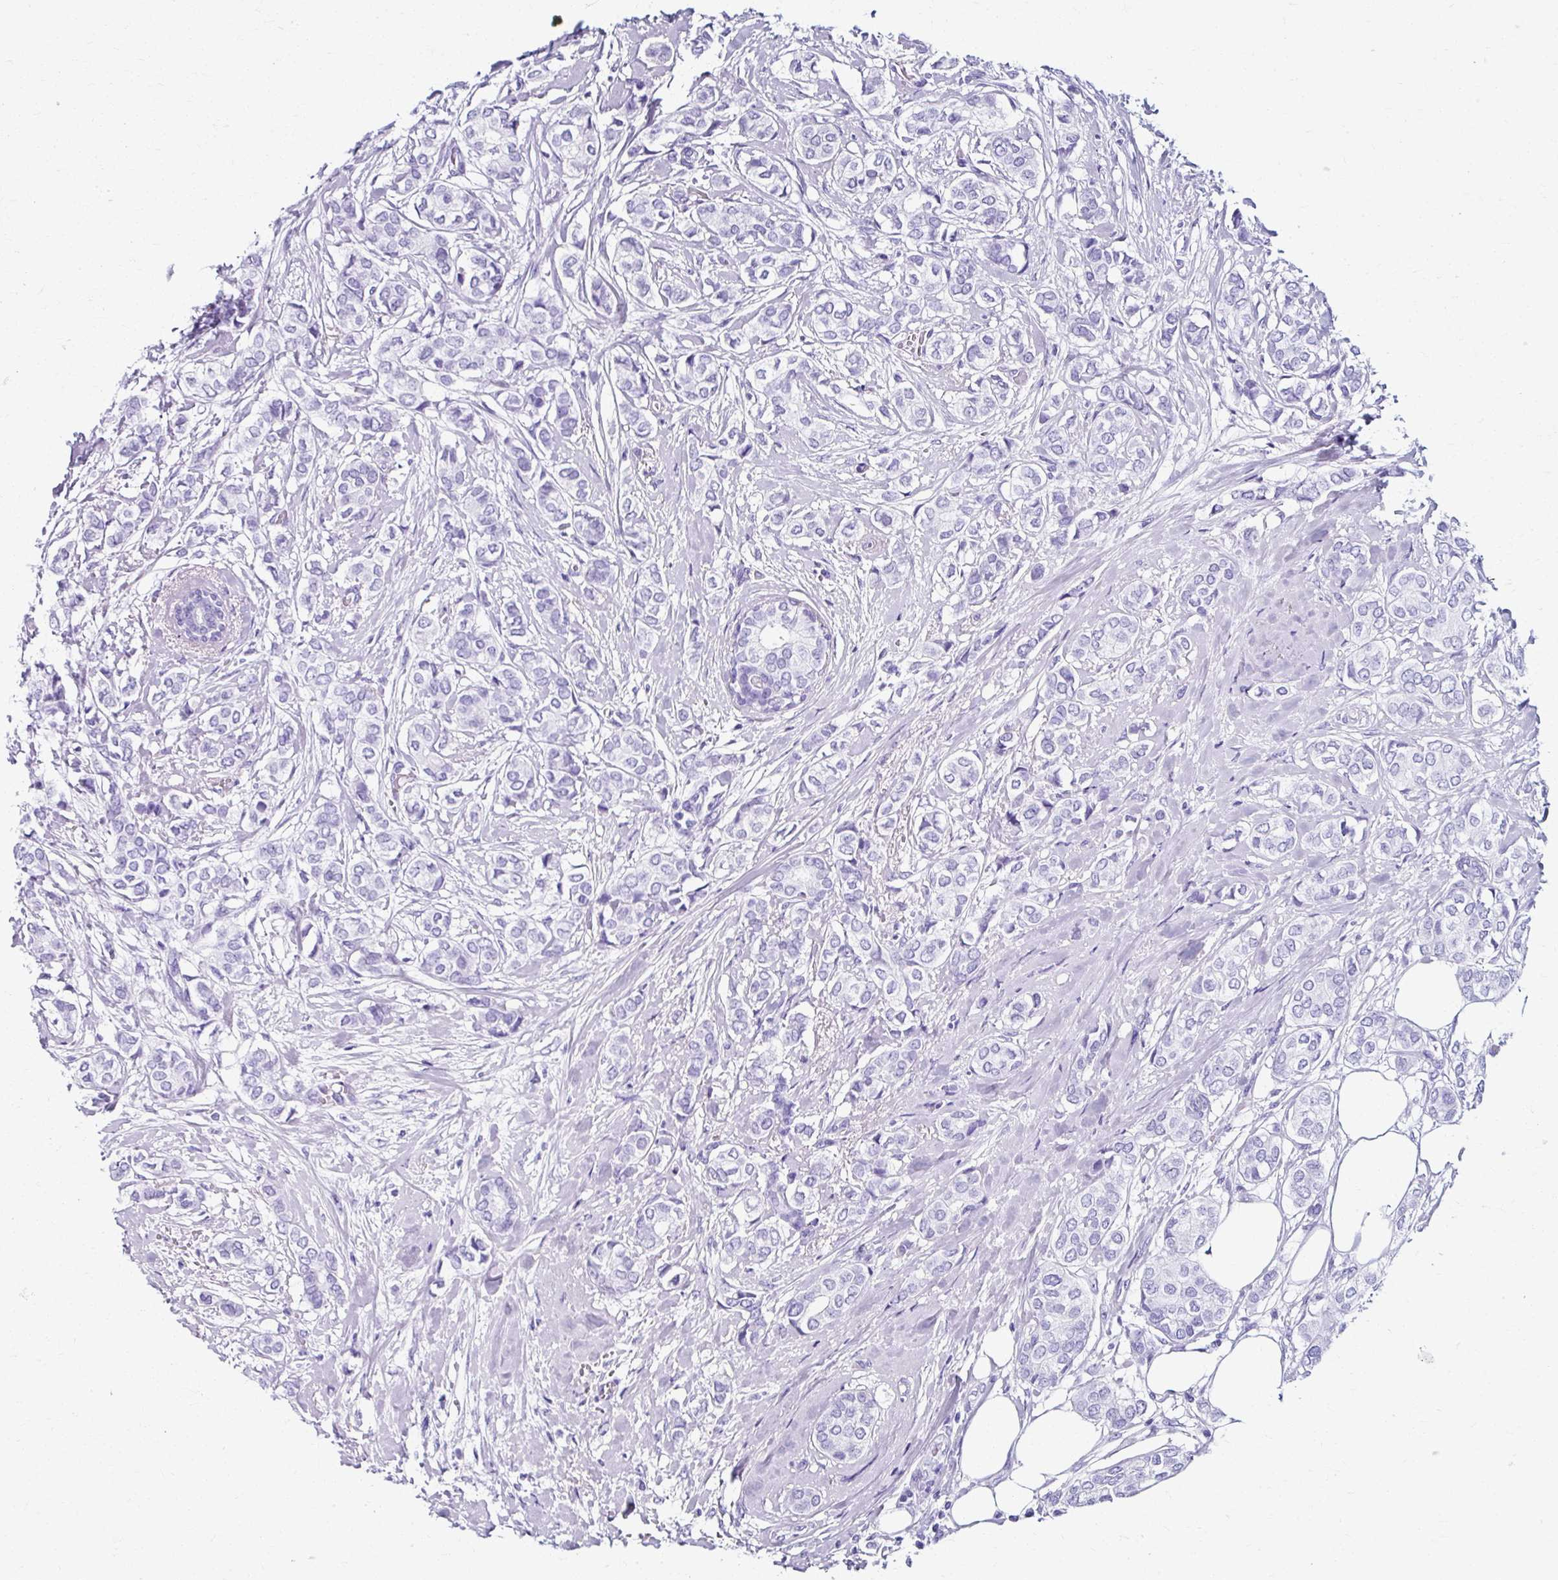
{"staining": {"intensity": "negative", "quantity": "none", "location": "none"}, "tissue": "breast cancer", "cell_type": "Tumor cells", "image_type": "cancer", "snomed": [{"axis": "morphology", "description": "Duct carcinoma"}, {"axis": "topography", "description": "Breast"}], "caption": "Breast intraductal carcinoma was stained to show a protein in brown. There is no significant positivity in tumor cells.", "gene": "ZNF555", "patient": {"sex": "female", "age": 73}}